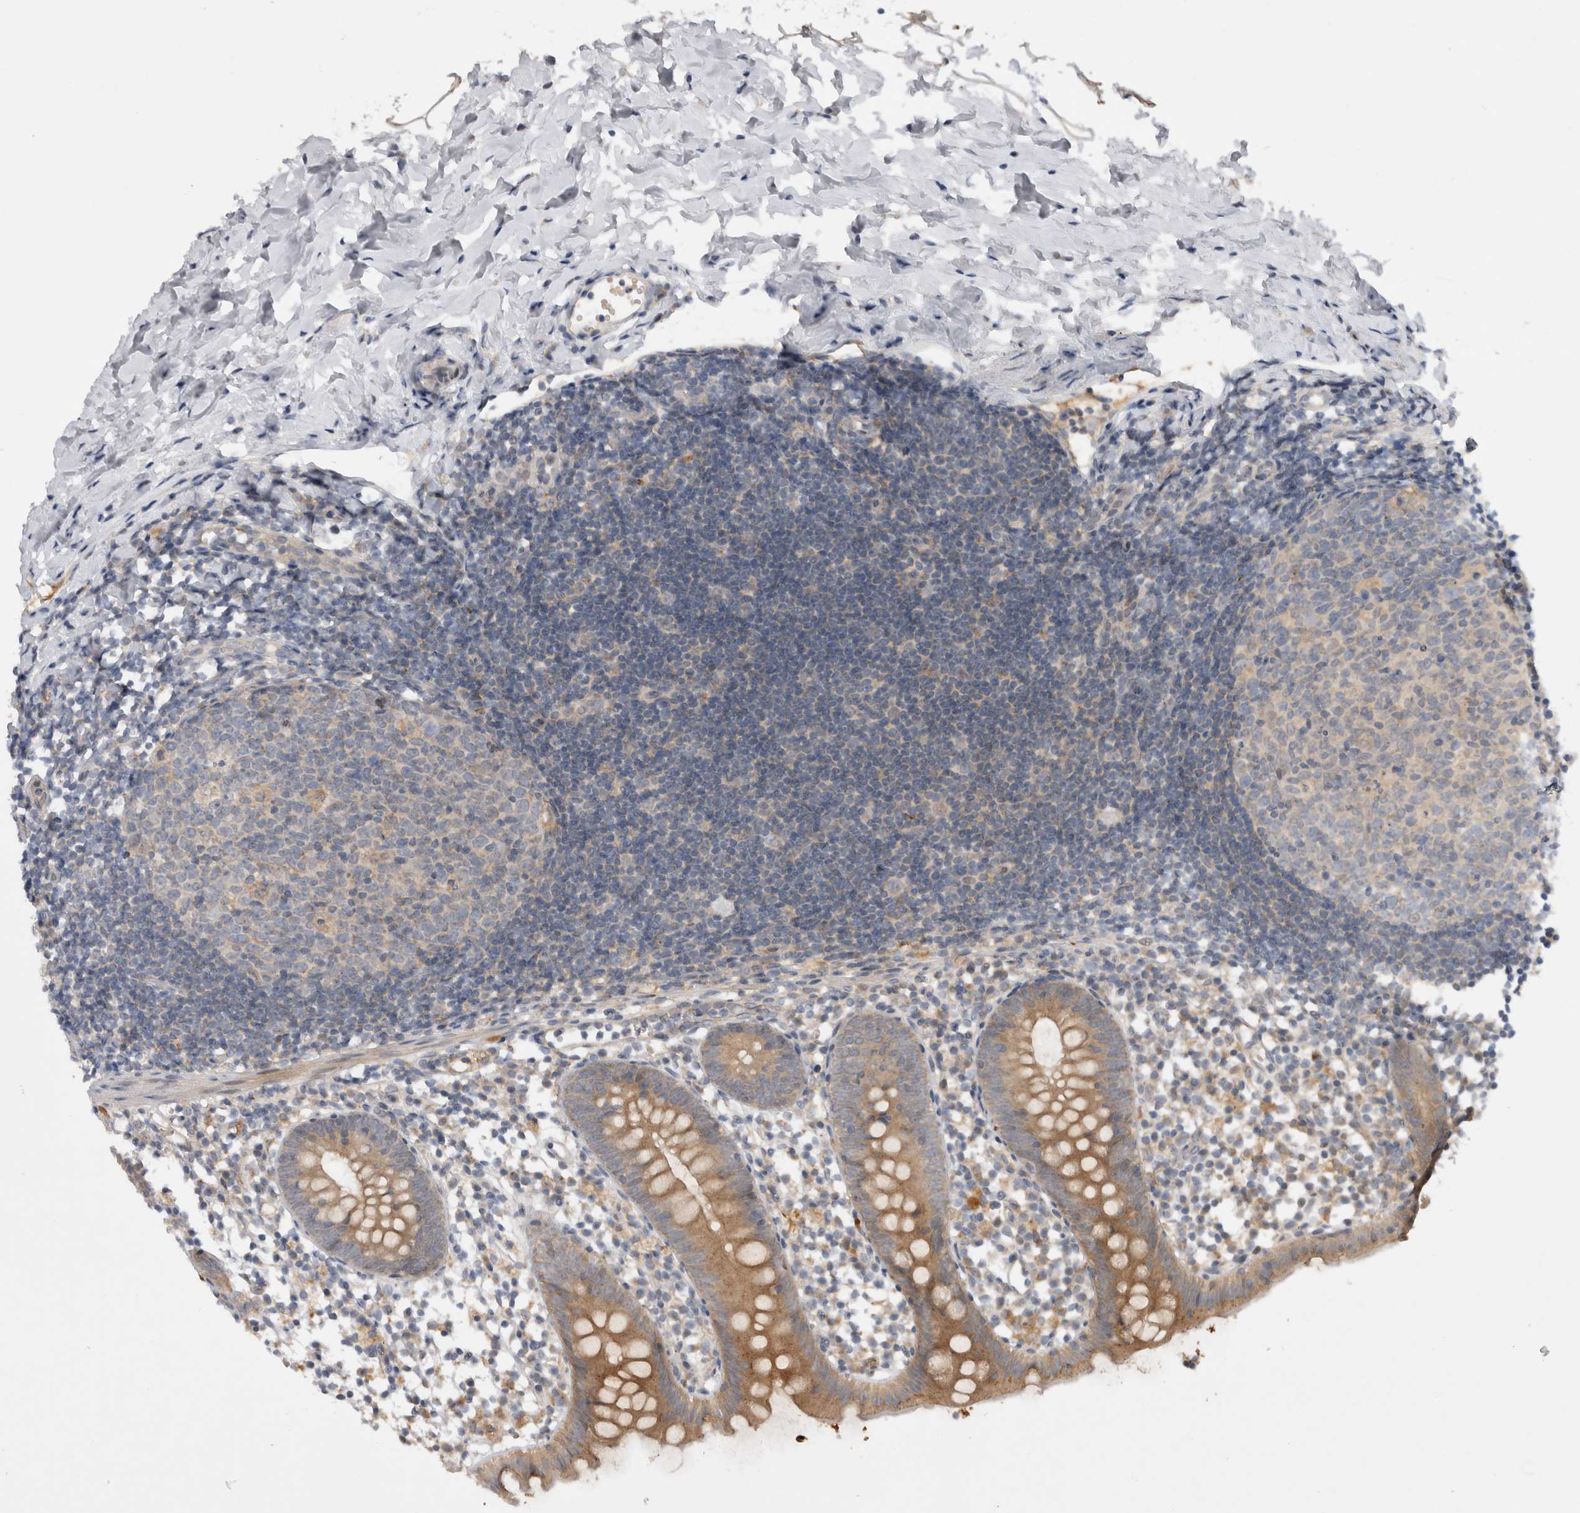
{"staining": {"intensity": "moderate", "quantity": ">75%", "location": "cytoplasmic/membranous"}, "tissue": "appendix", "cell_type": "Glandular cells", "image_type": "normal", "snomed": [{"axis": "morphology", "description": "Normal tissue, NOS"}, {"axis": "topography", "description": "Appendix"}], "caption": "Immunohistochemical staining of benign appendix reveals moderate cytoplasmic/membranous protein staining in about >75% of glandular cells.", "gene": "PLEKHM1", "patient": {"sex": "female", "age": 20}}